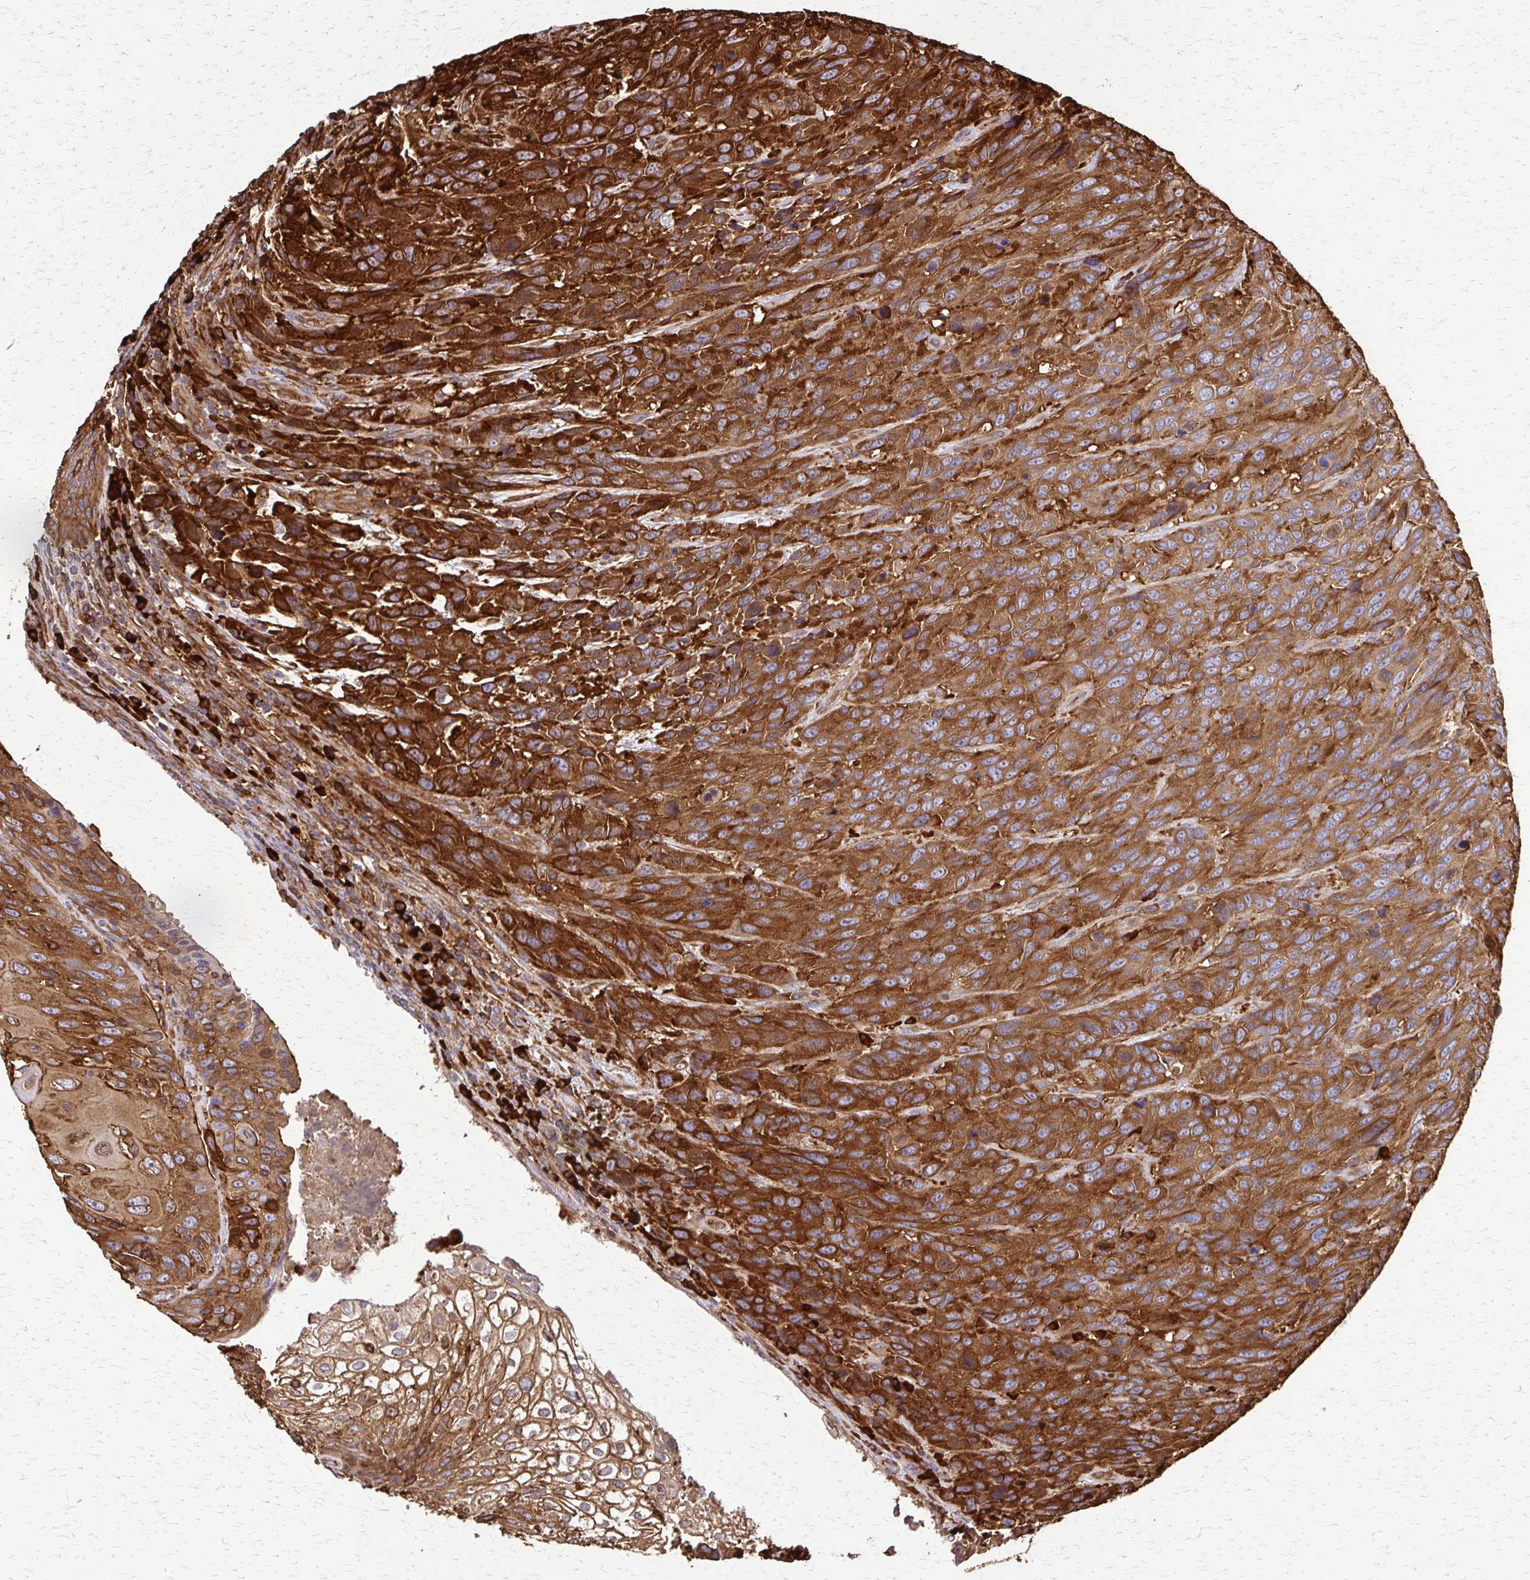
{"staining": {"intensity": "strong", "quantity": ">75%", "location": "cytoplasmic/membranous"}, "tissue": "urothelial cancer", "cell_type": "Tumor cells", "image_type": "cancer", "snomed": [{"axis": "morphology", "description": "Urothelial carcinoma, High grade"}, {"axis": "topography", "description": "Urinary bladder"}], "caption": "Immunohistochemistry histopathology image of neoplastic tissue: human high-grade urothelial carcinoma stained using immunohistochemistry (IHC) shows high levels of strong protein expression localized specifically in the cytoplasmic/membranous of tumor cells, appearing as a cytoplasmic/membranous brown color.", "gene": "EEF2", "patient": {"sex": "female", "age": 70}}